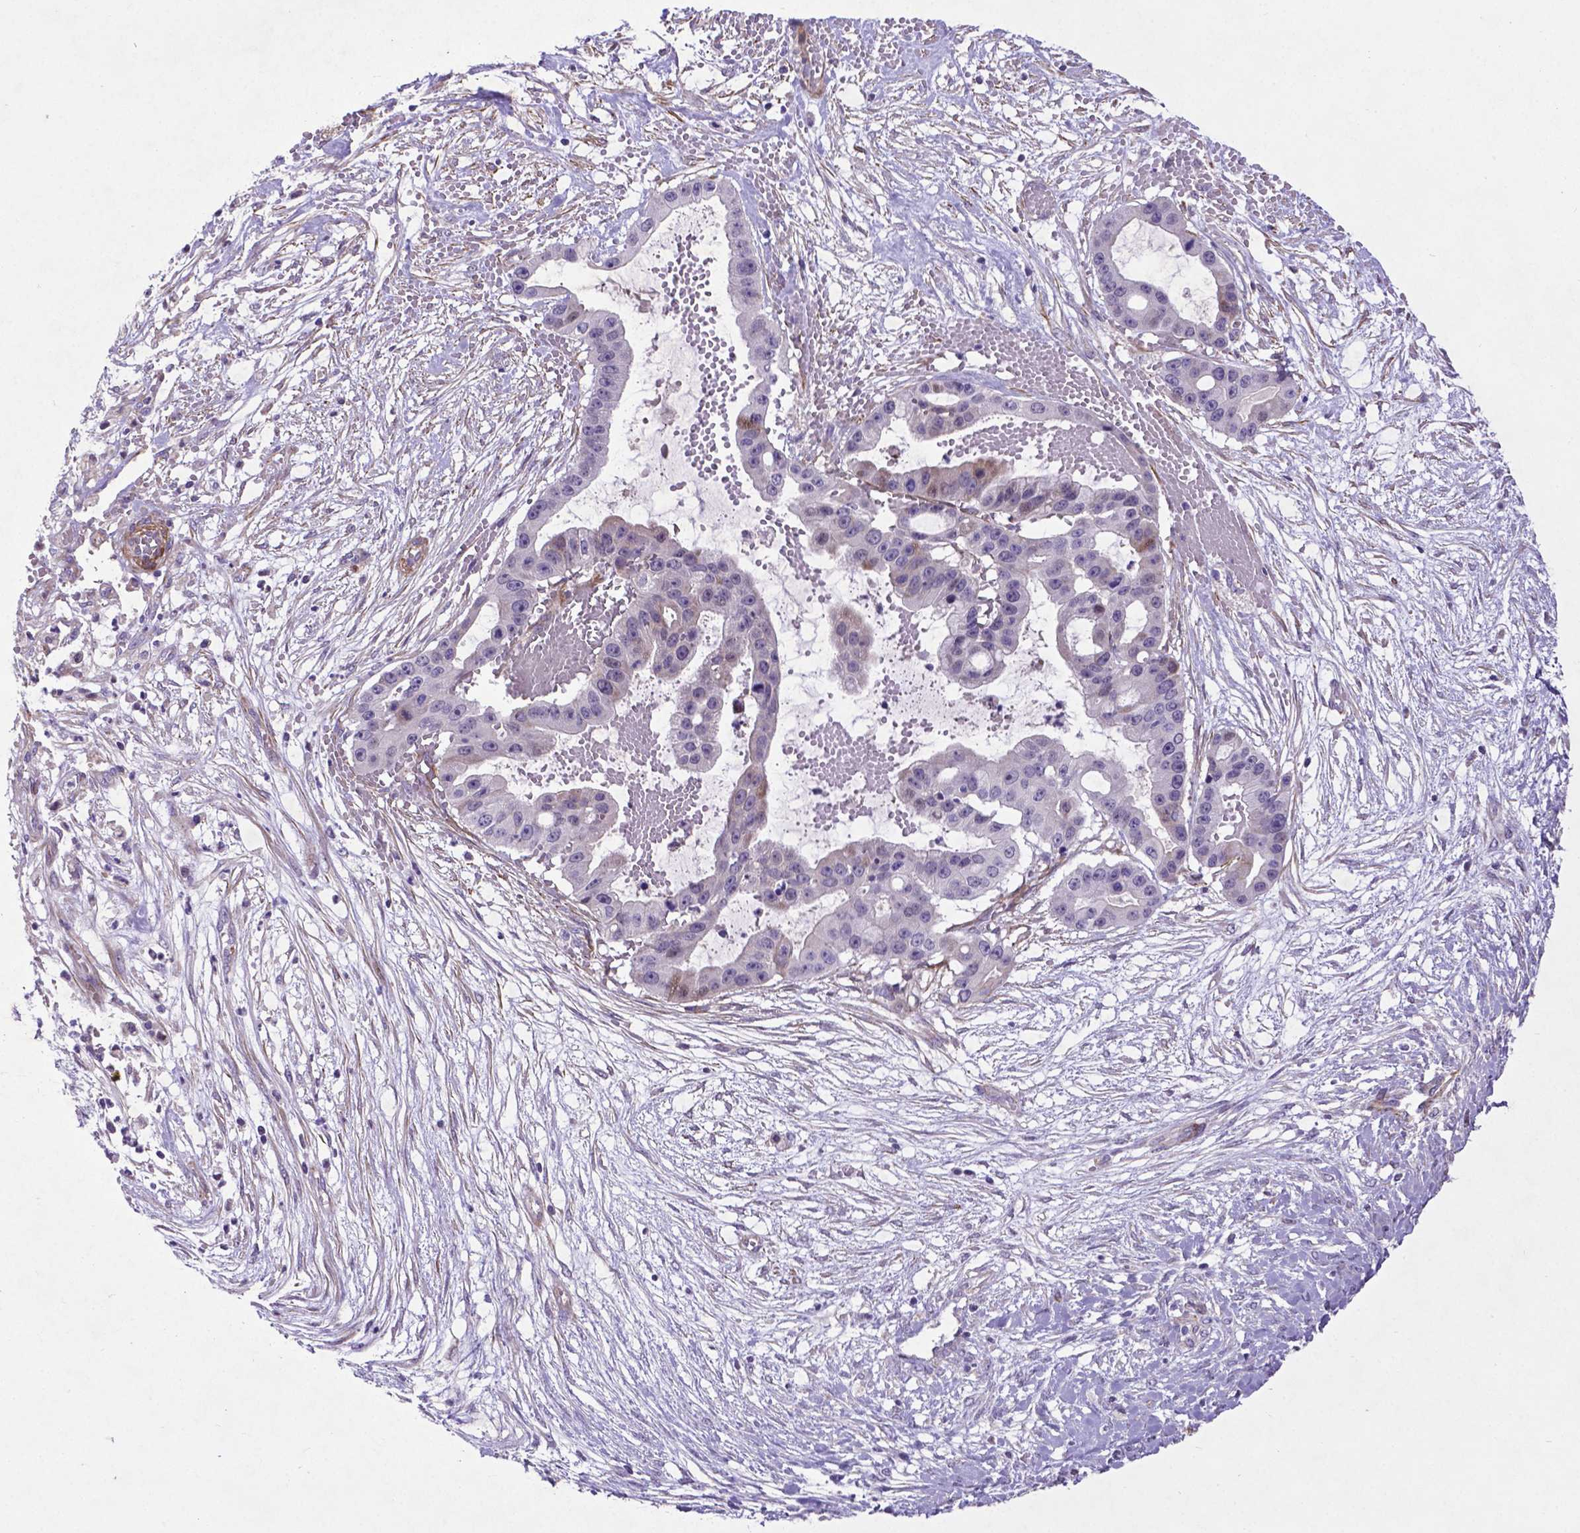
{"staining": {"intensity": "negative", "quantity": "none", "location": "none"}, "tissue": "ovarian cancer", "cell_type": "Tumor cells", "image_type": "cancer", "snomed": [{"axis": "morphology", "description": "Cystadenocarcinoma, serous, NOS"}, {"axis": "topography", "description": "Ovary"}], "caption": "Human ovarian cancer stained for a protein using immunohistochemistry displays no expression in tumor cells.", "gene": "PFKFB4", "patient": {"sex": "female", "age": 56}}